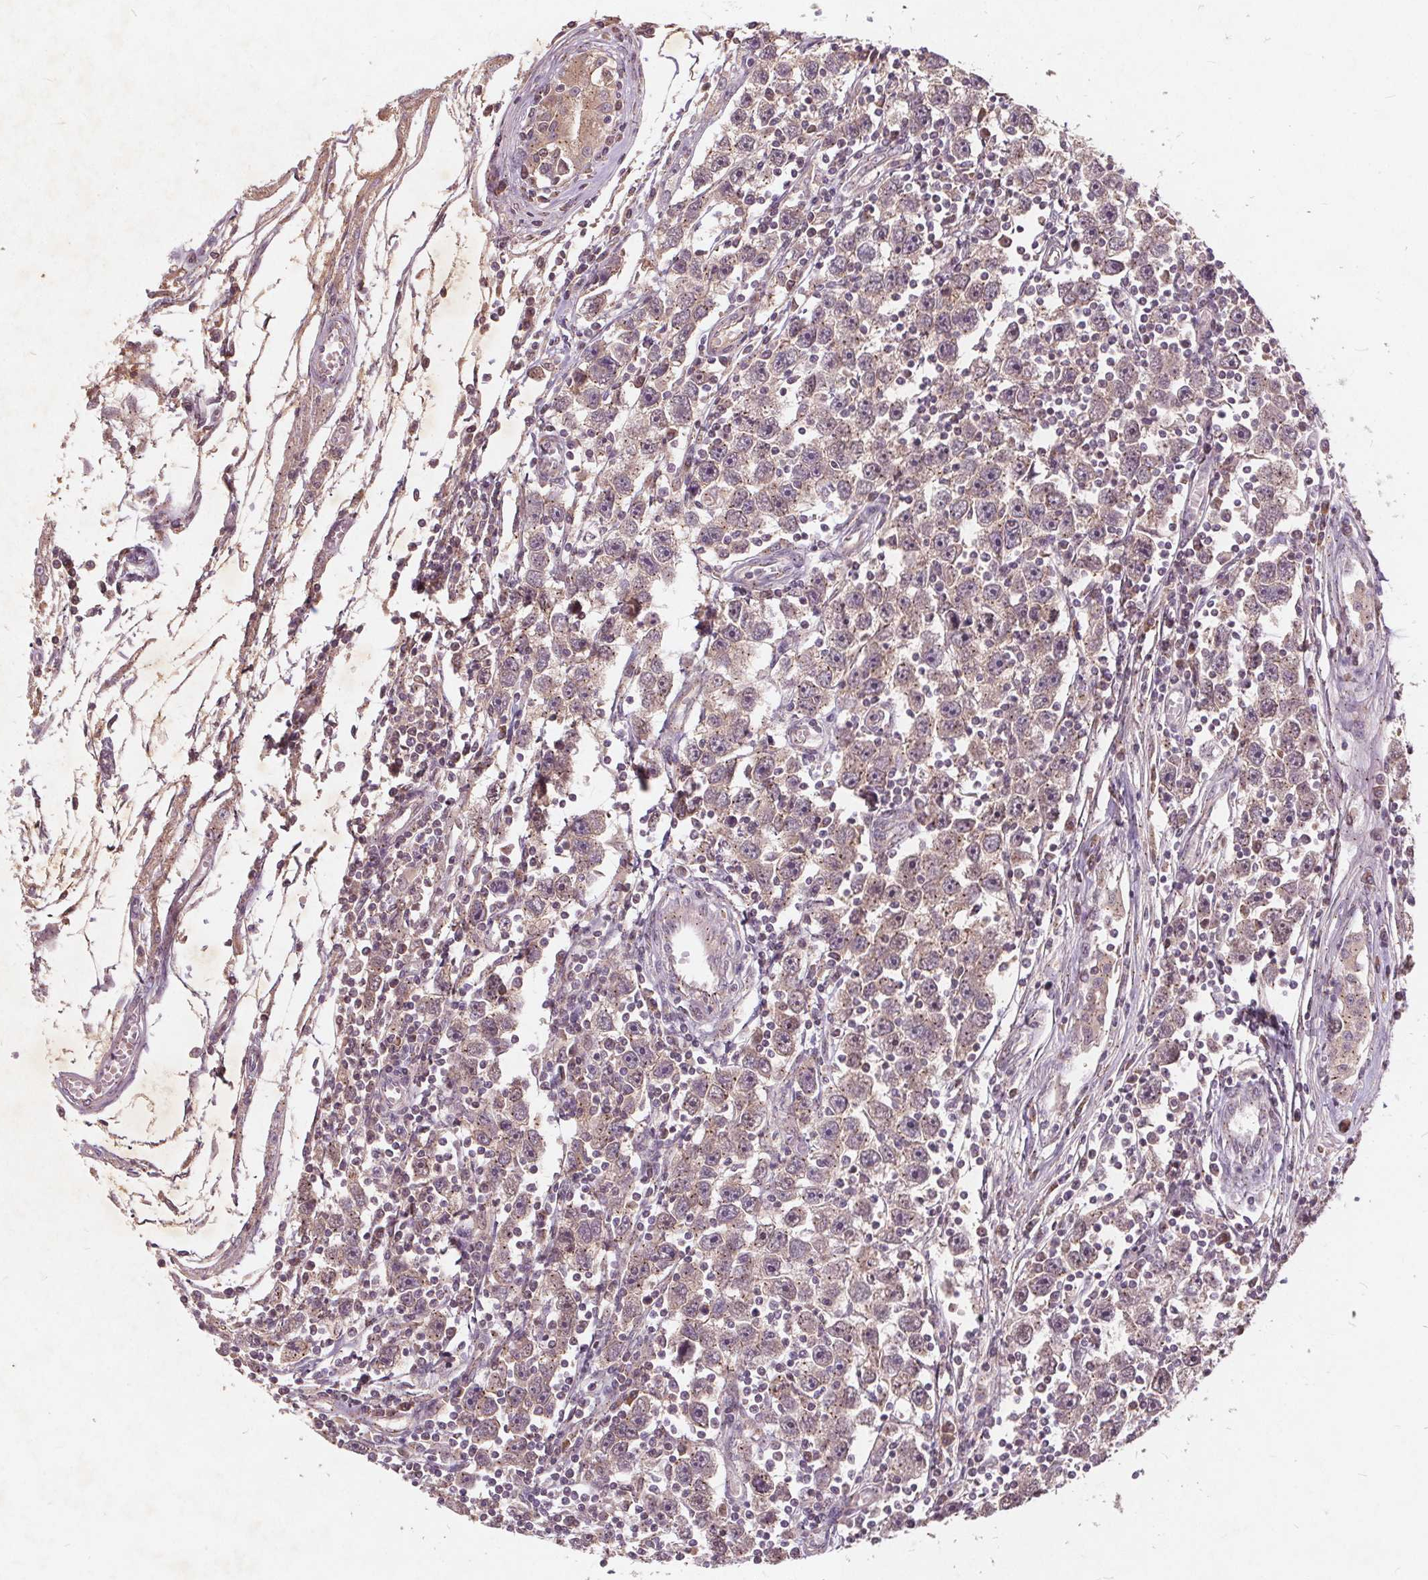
{"staining": {"intensity": "weak", "quantity": "<25%", "location": "cytoplasmic/membranous,nuclear"}, "tissue": "testis cancer", "cell_type": "Tumor cells", "image_type": "cancer", "snomed": [{"axis": "morphology", "description": "Seminoma, NOS"}, {"axis": "topography", "description": "Testis"}], "caption": "Protein analysis of testis seminoma demonstrates no significant positivity in tumor cells.", "gene": "CSNK1G2", "patient": {"sex": "male", "age": 30}}